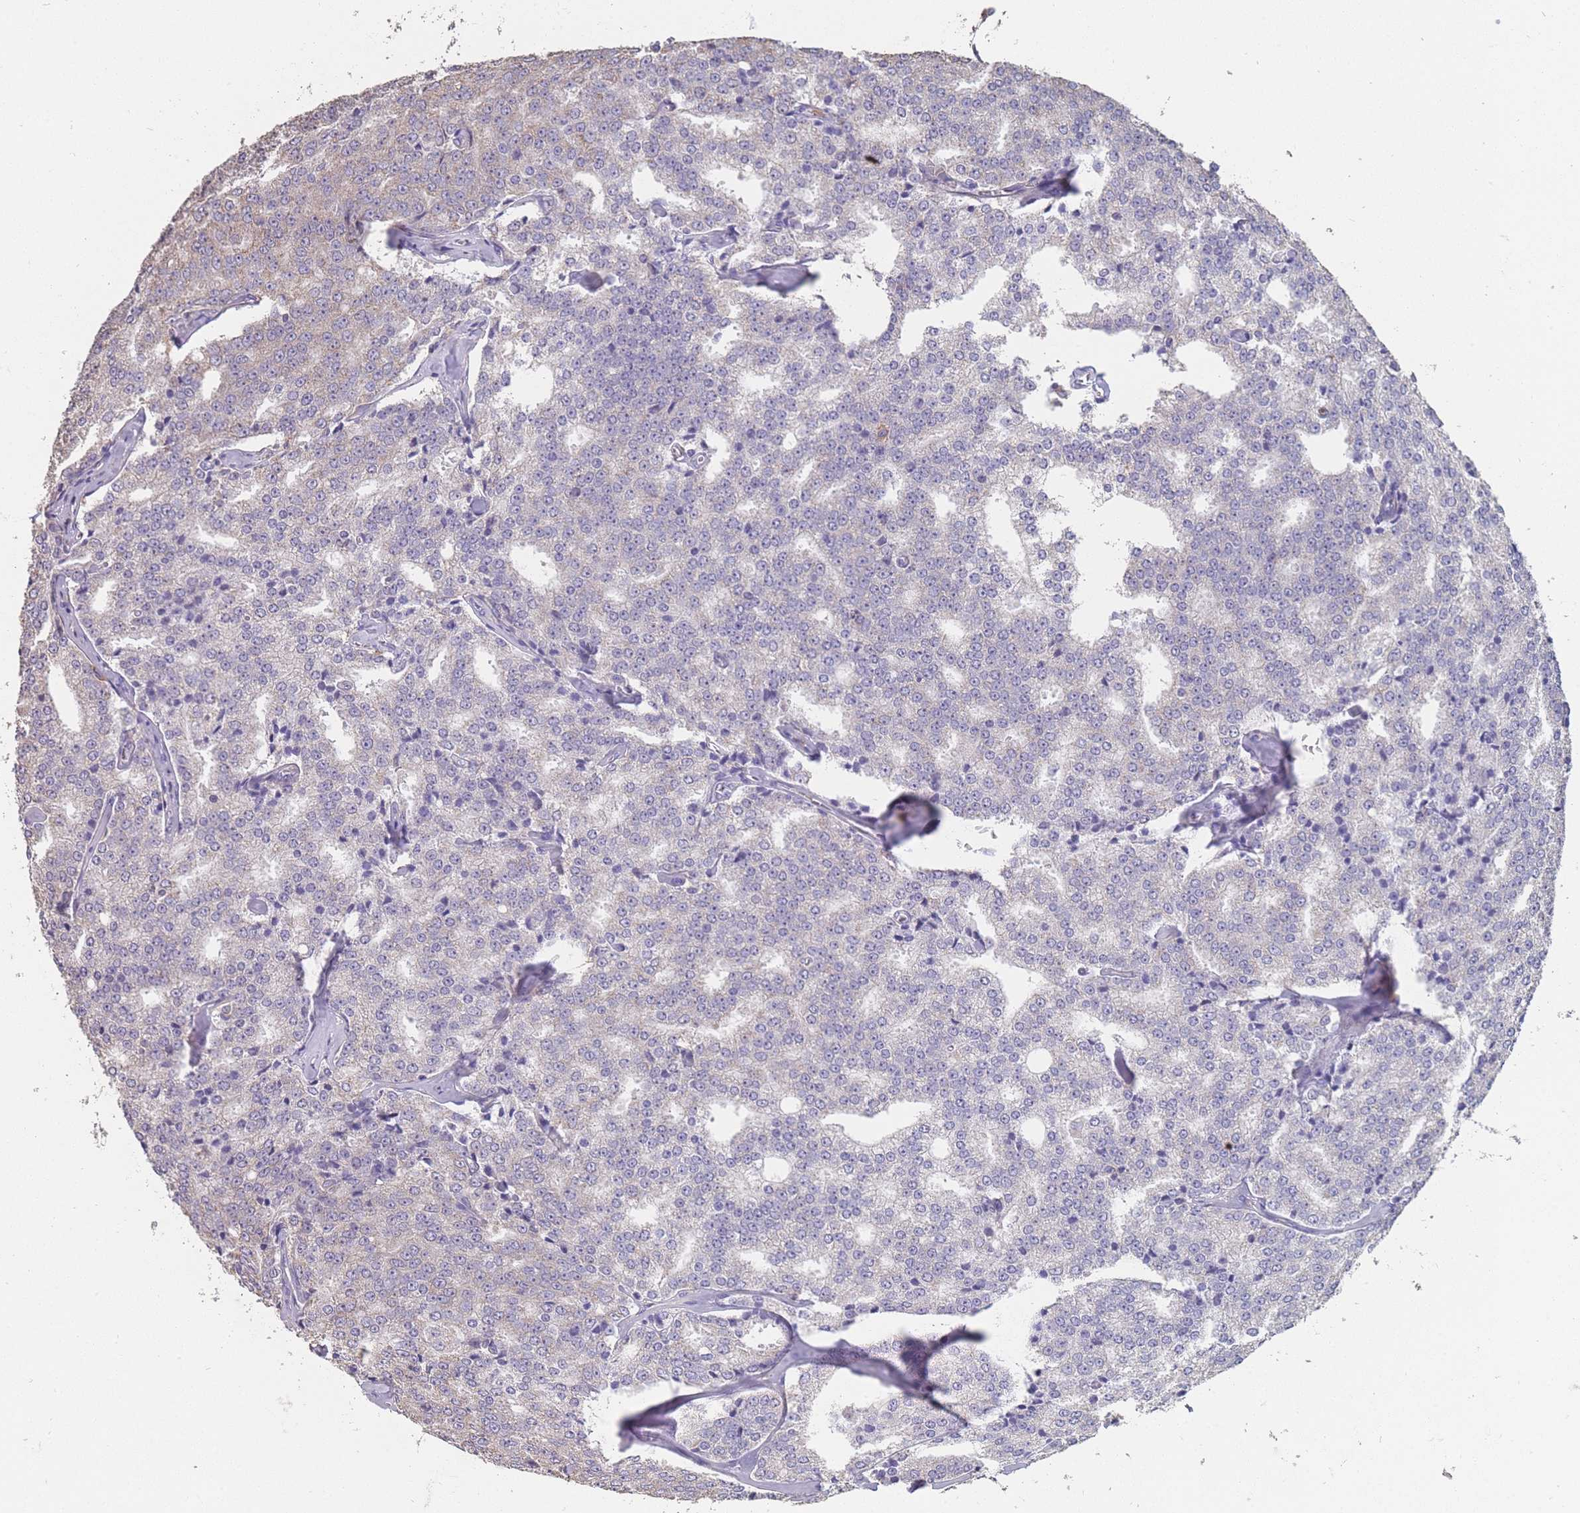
{"staining": {"intensity": "negative", "quantity": "none", "location": "none"}, "tissue": "prostate cancer", "cell_type": "Tumor cells", "image_type": "cancer", "snomed": [{"axis": "morphology", "description": "Adenocarcinoma, Low grade"}, {"axis": "topography", "description": "Prostate"}], "caption": "Protein analysis of prostate adenocarcinoma (low-grade) reveals no significant positivity in tumor cells.", "gene": "CLEC12A", "patient": {"sex": "male", "age": 60}}